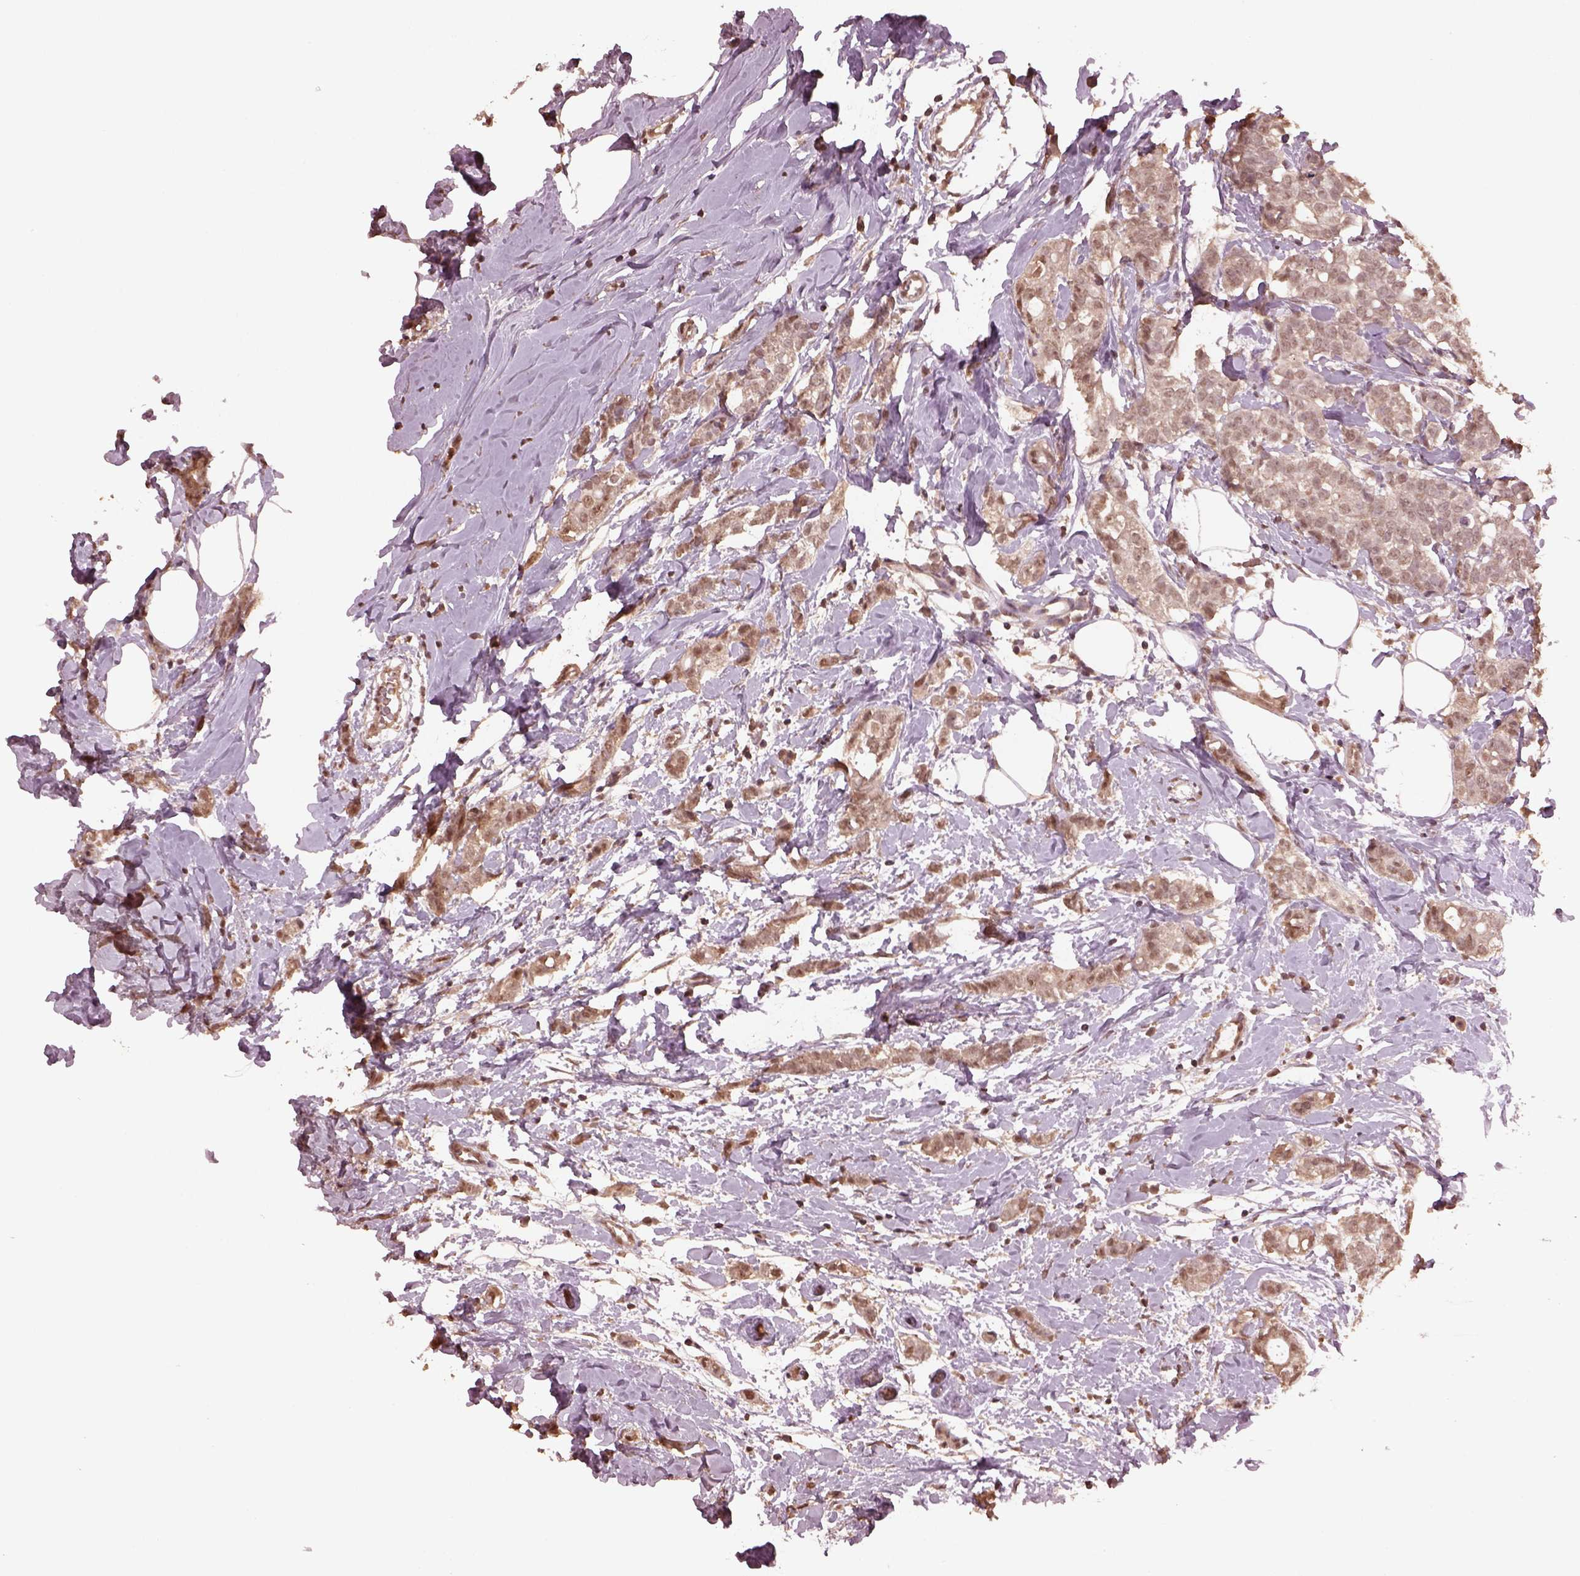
{"staining": {"intensity": "weak", "quantity": "25%-75%", "location": "nuclear"}, "tissue": "breast cancer", "cell_type": "Tumor cells", "image_type": "cancer", "snomed": [{"axis": "morphology", "description": "Duct carcinoma"}, {"axis": "topography", "description": "Breast"}], "caption": "Immunohistochemical staining of human breast cancer displays low levels of weak nuclear protein positivity in approximately 25%-75% of tumor cells.", "gene": "CPT1C", "patient": {"sex": "female", "age": 40}}